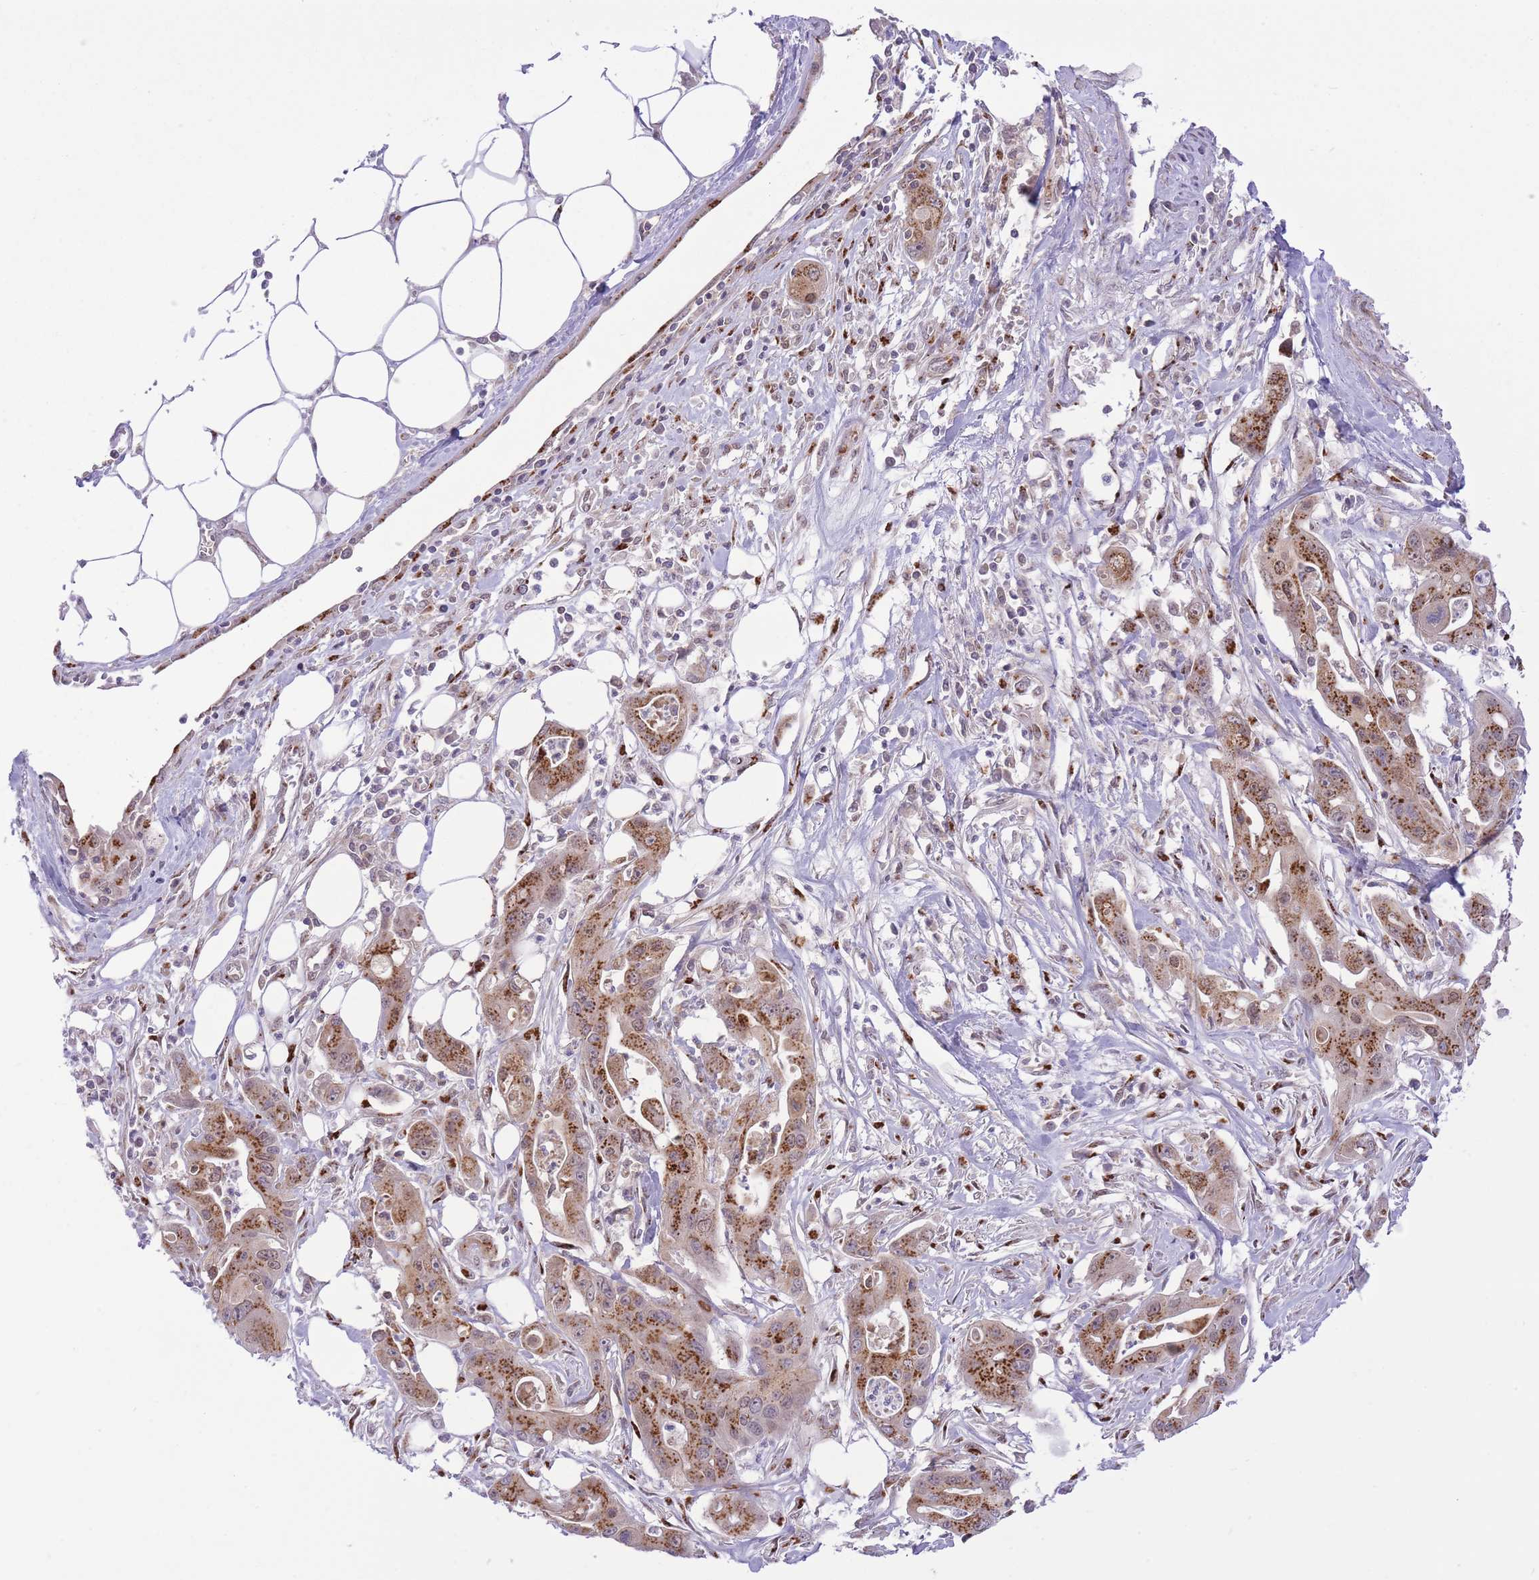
{"staining": {"intensity": "moderate", "quantity": ">75%", "location": "cytoplasmic/membranous"}, "tissue": "ovarian cancer", "cell_type": "Tumor cells", "image_type": "cancer", "snomed": [{"axis": "morphology", "description": "Cystadenocarcinoma, mucinous, NOS"}, {"axis": "topography", "description": "Ovary"}], "caption": "Human ovarian cancer (mucinous cystadenocarcinoma) stained with a brown dye reveals moderate cytoplasmic/membranous positive positivity in approximately >75% of tumor cells.", "gene": "ZBED5", "patient": {"sex": "female", "age": 70}}